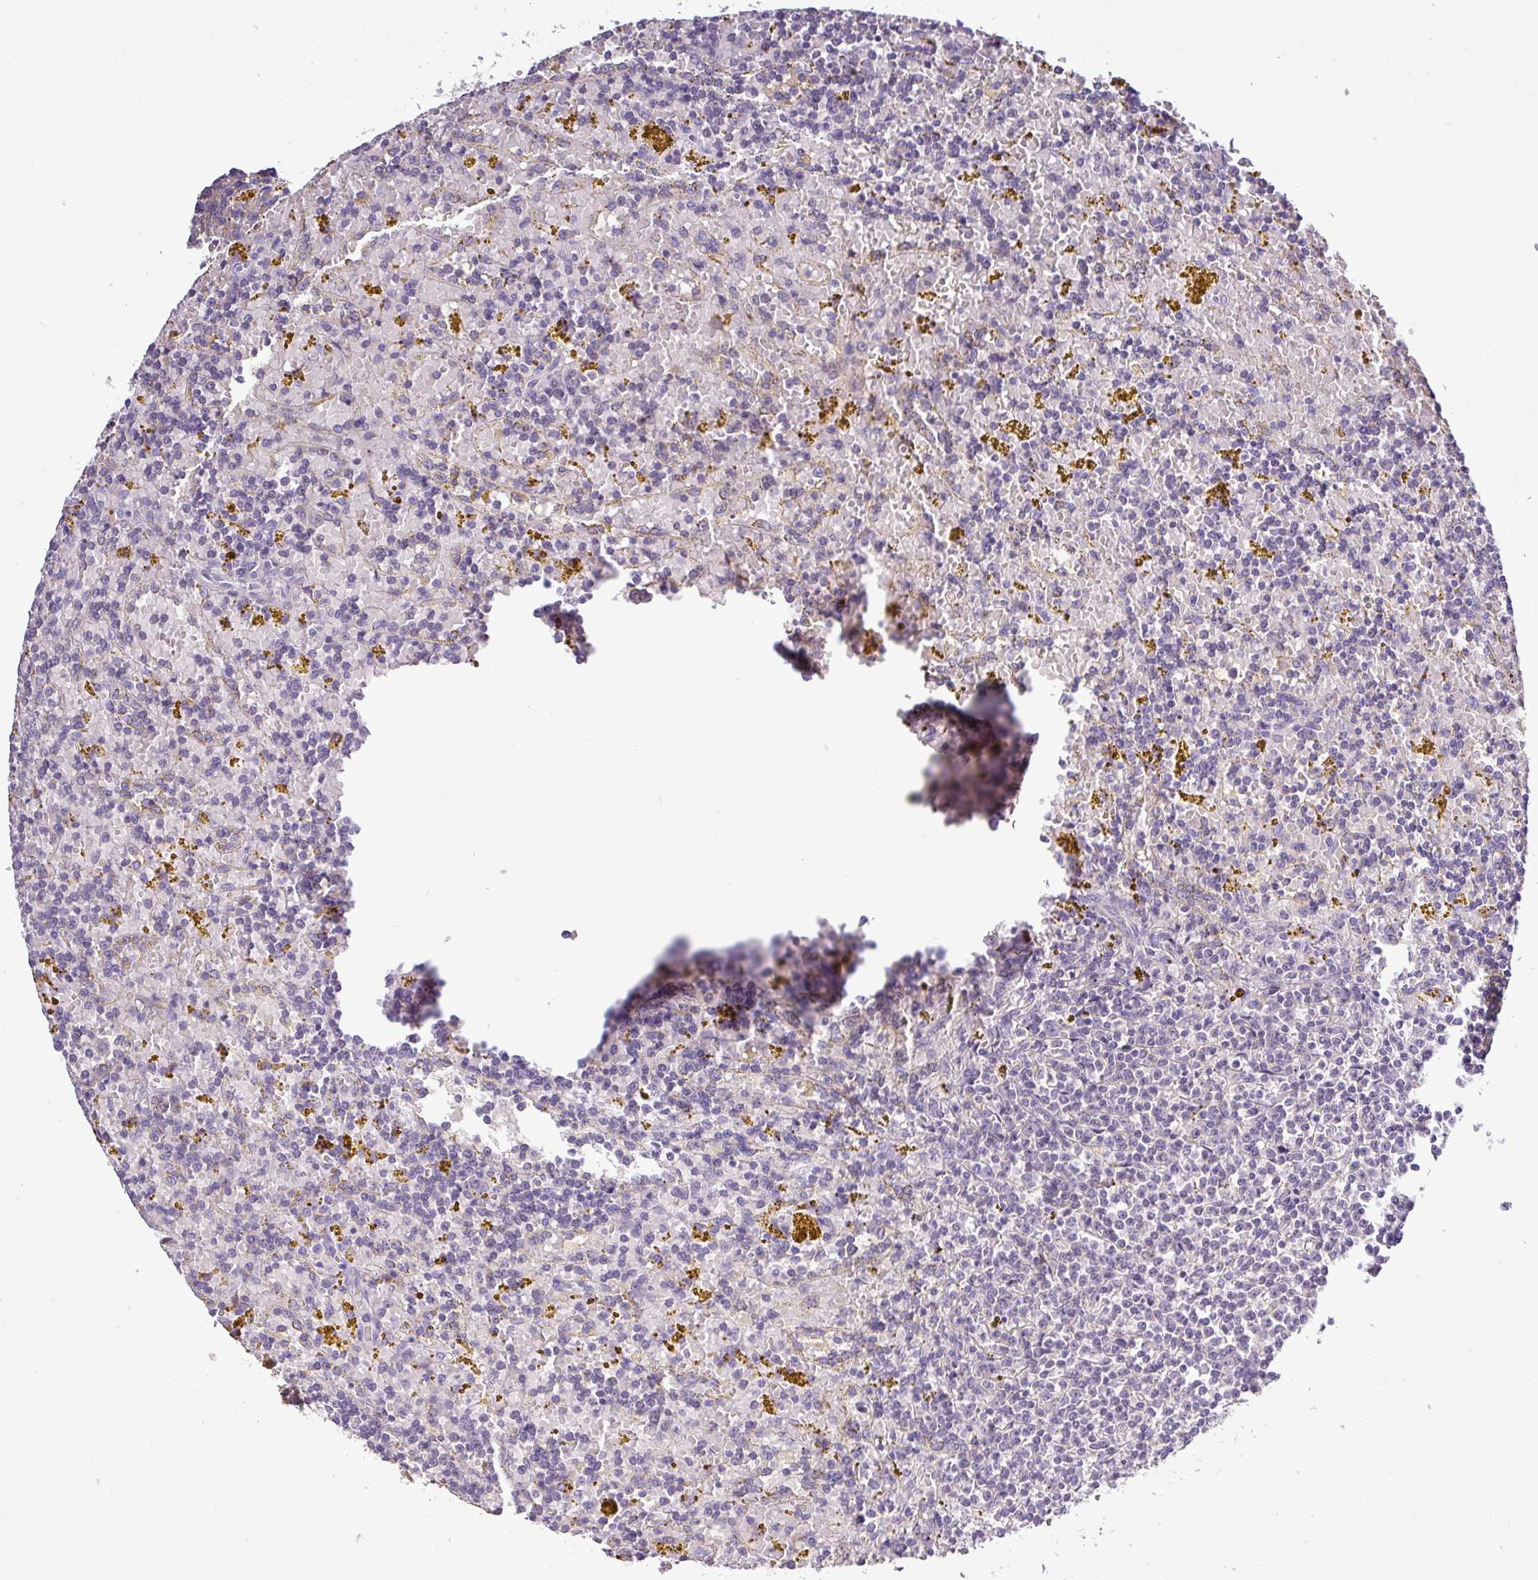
{"staining": {"intensity": "negative", "quantity": "none", "location": "none"}, "tissue": "lymphoma", "cell_type": "Tumor cells", "image_type": "cancer", "snomed": [{"axis": "morphology", "description": "Malignant lymphoma, non-Hodgkin's type, Low grade"}, {"axis": "topography", "description": "Spleen"}, {"axis": "topography", "description": "Lymph node"}], "caption": "Lymphoma was stained to show a protein in brown. There is no significant expression in tumor cells.", "gene": "TMEM62", "patient": {"sex": "female", "age": 66}}